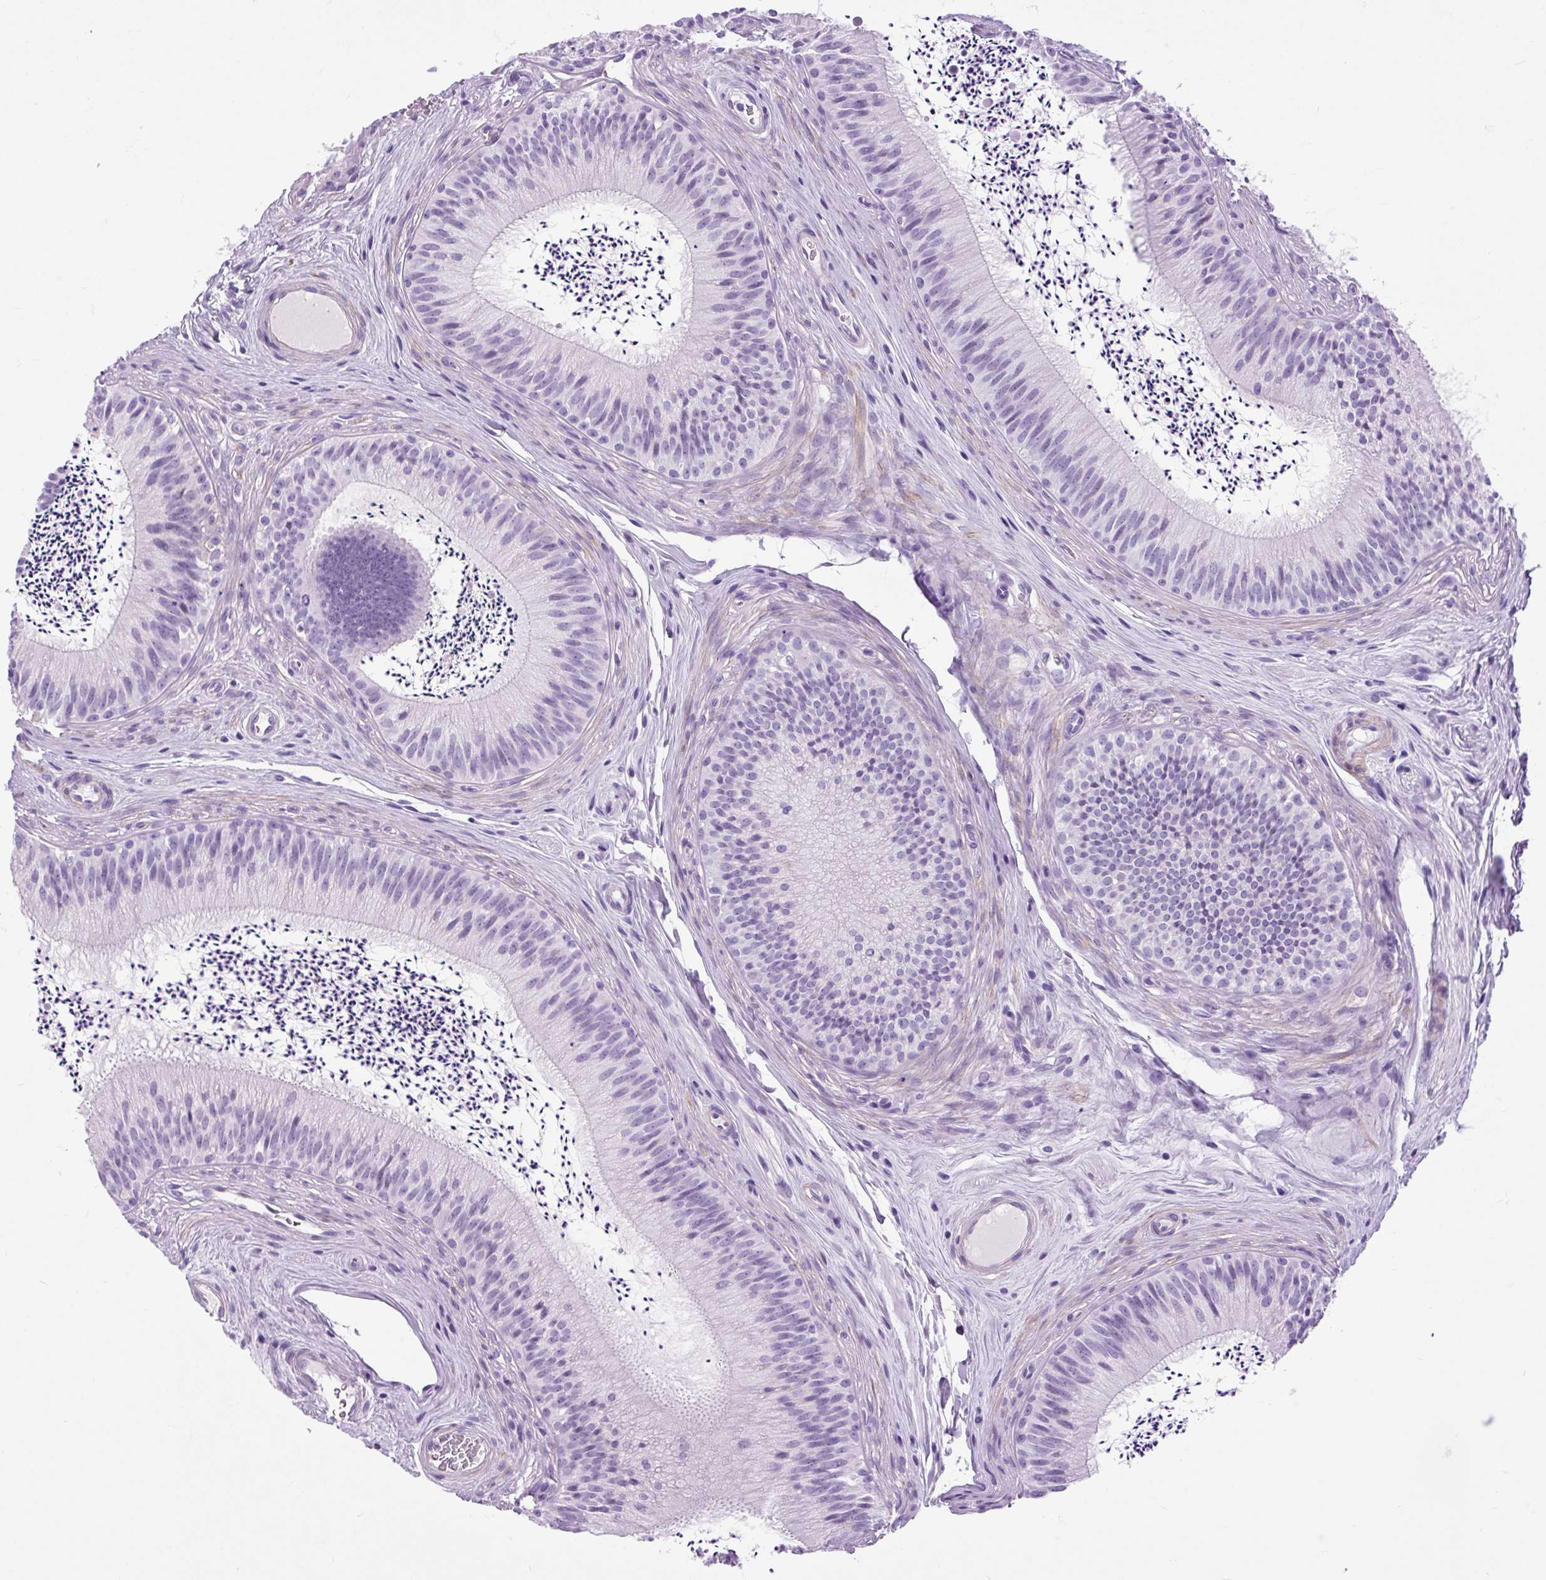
{"staining": {"intensity": "negative", "quantity": "none", "location": "none"}, "tissue": "epididymis", "cell_type": "Glandular cells", "image_type": "normal", "snomed": [{"axis": "morphology", "description": "Normal tissue, NOS"}, {"axis": "topography", "description": "Epididymis"}], "caption": "Glandular cells are negative for brown protein staining in normal epididymis.", "gene": "DPP6", "patient": {"sex": "male", "age": 24}}